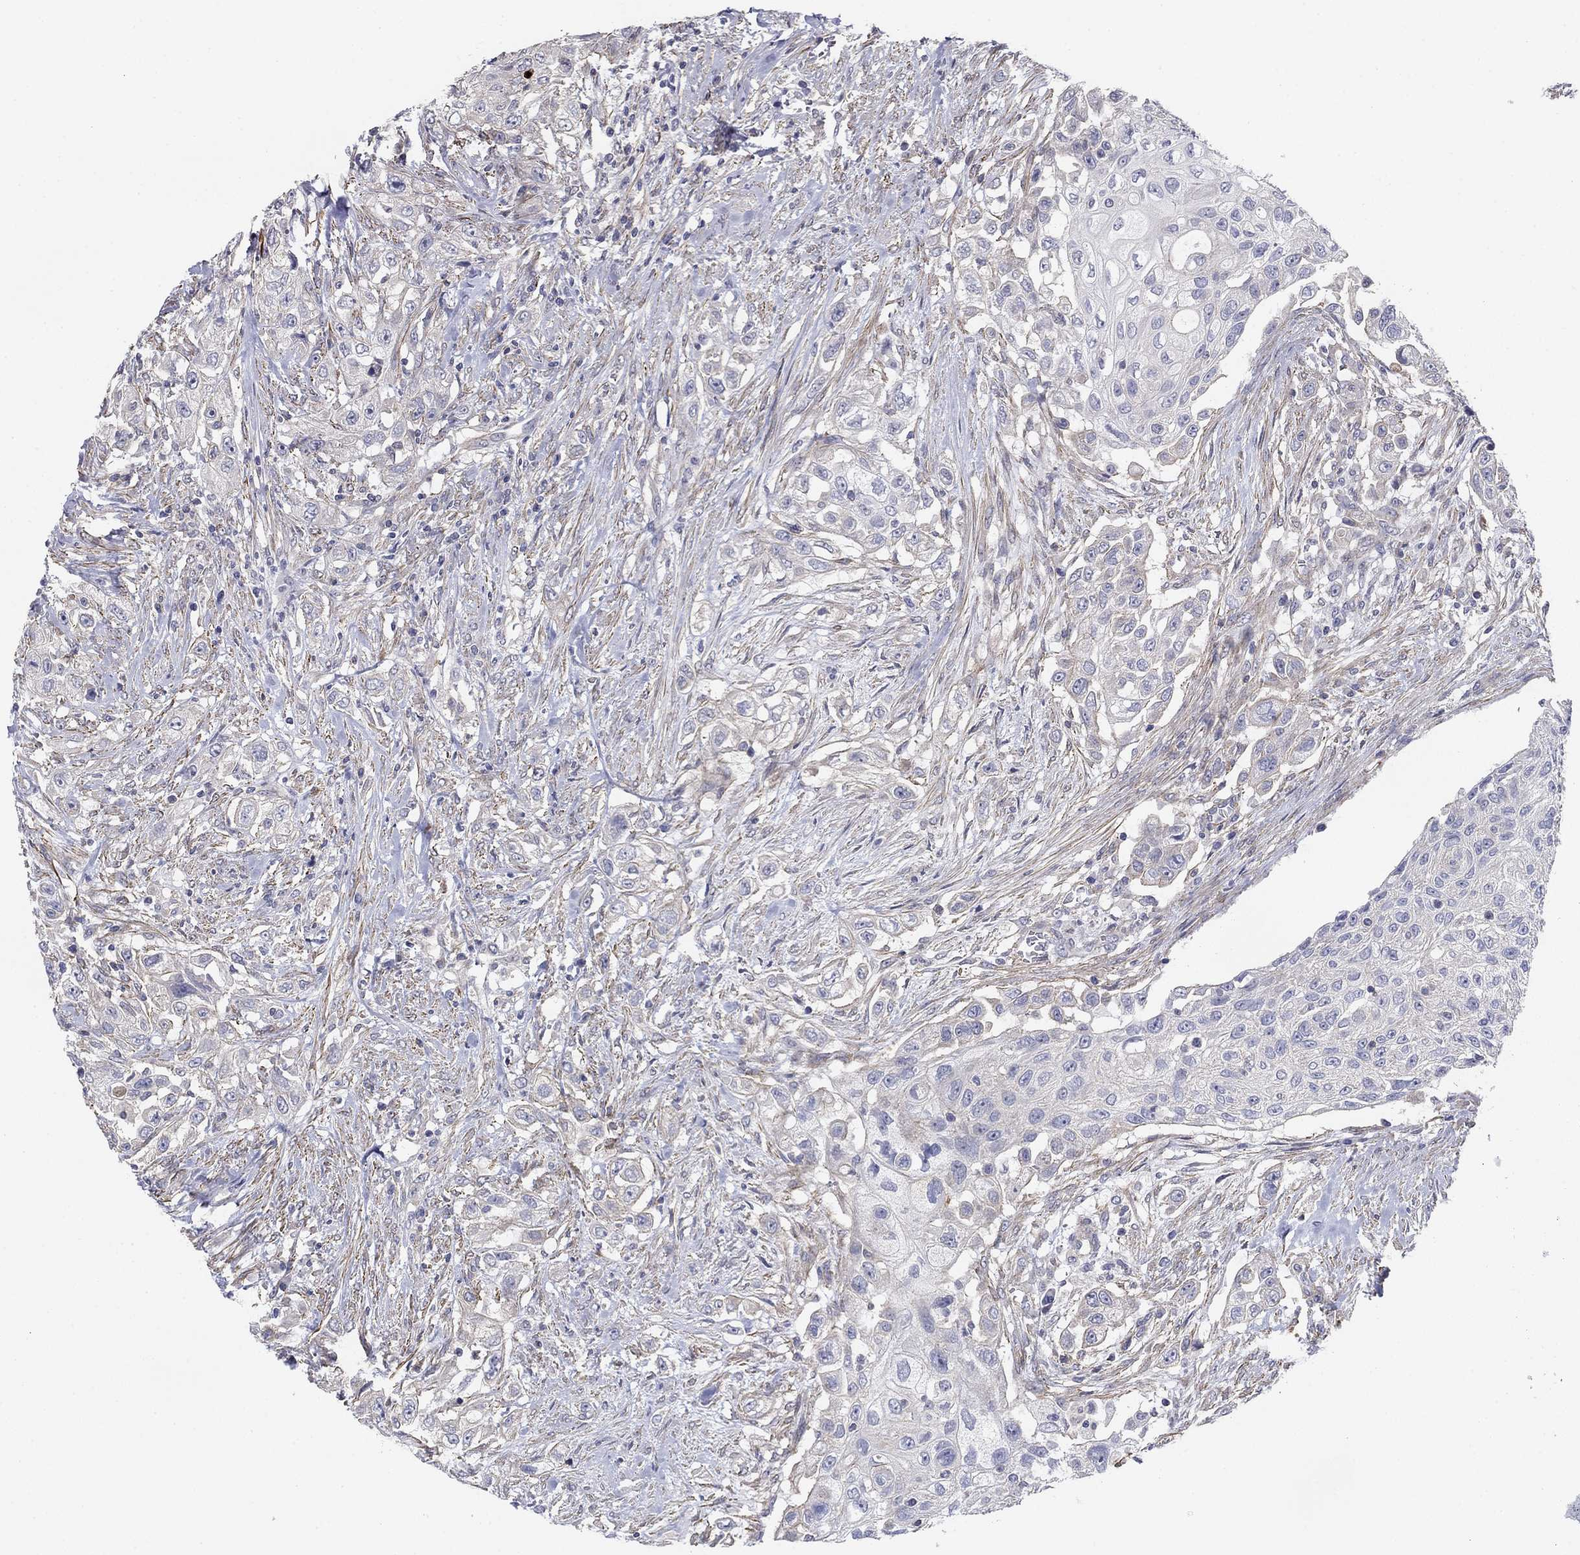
{"staining": {"intensity": "negative", "quantity": "none", "location": "none"}, "tissue": "urothelial cancer", "cell_type": "Tumor cells", "image_type": "cancer", "snomed": [{"axis": "morphology", "description": "Urothelial carcinoma, High grade"}, {"axis": "topography", "description": "Urinary bladder"}], "caption": "Micrograph shows no significant protein staining in tumor cells of urothelial cancer.", "gene": "GRK7", "patient": {"sex": "female", "age": 56}}